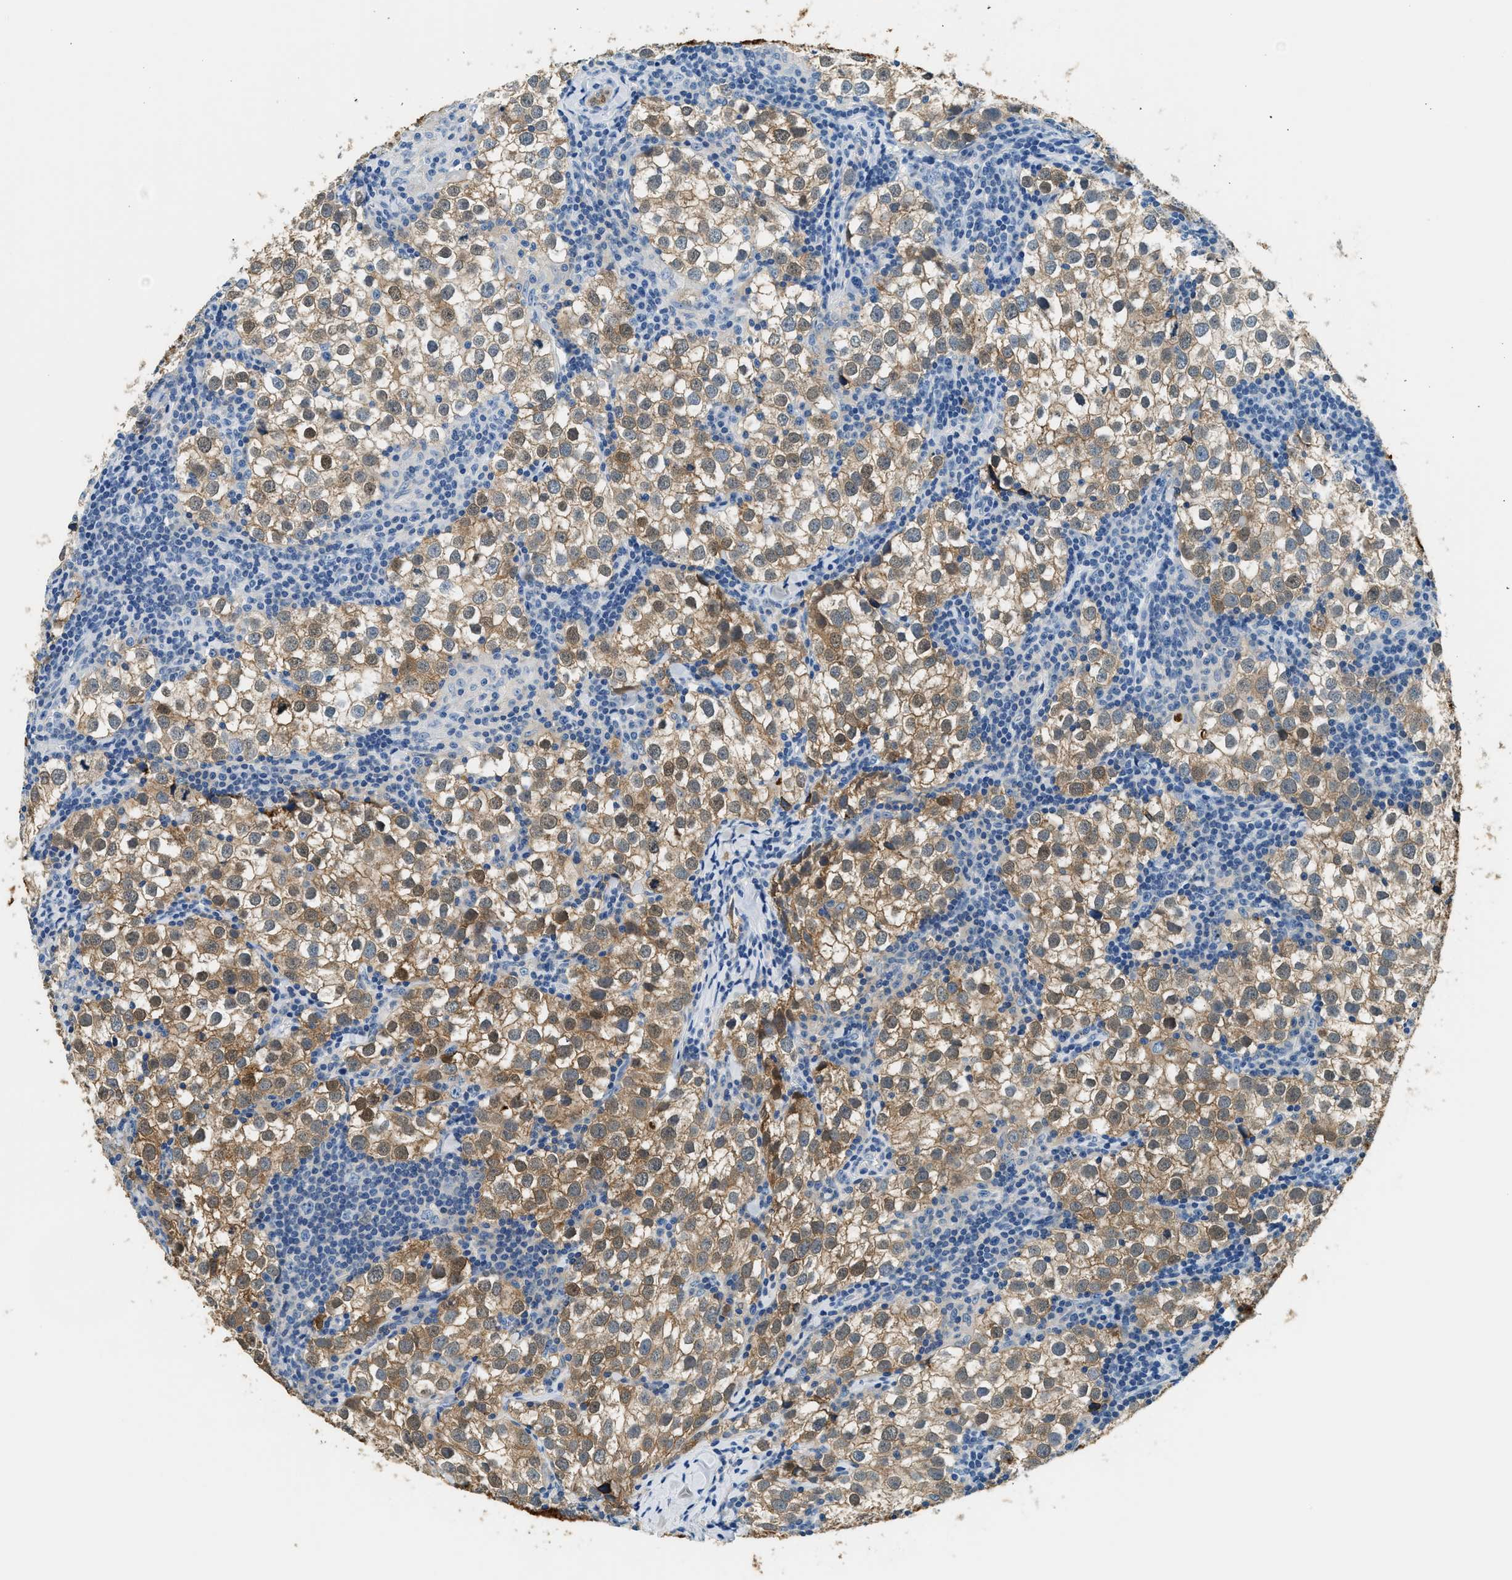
{"staining": {"intensity": "moderate", "quantity": ">75%", "location": "cytoplasmic/membranous,nuclear"}, "tissue": "testis cancer", "cell_type": "Tumor cells", "image_type": "cancer", "snomed": [{"axis": "morphology", "description": "Seminoma, NOS"}, {"axis": "morphology", "description": "Carcinoma, Embryonal, NOS"}, {"axis": "topography", "description": "Testis"}], "caption": "An image showing moderate cytoplasmic/membranous and nuclear staining in approximately >75% of tumor cells in testis seminoma, as visualized by brown immunohistochemical staining.", "gene": "ANXA3", "patient": {"sex": "male", "age": 36}}